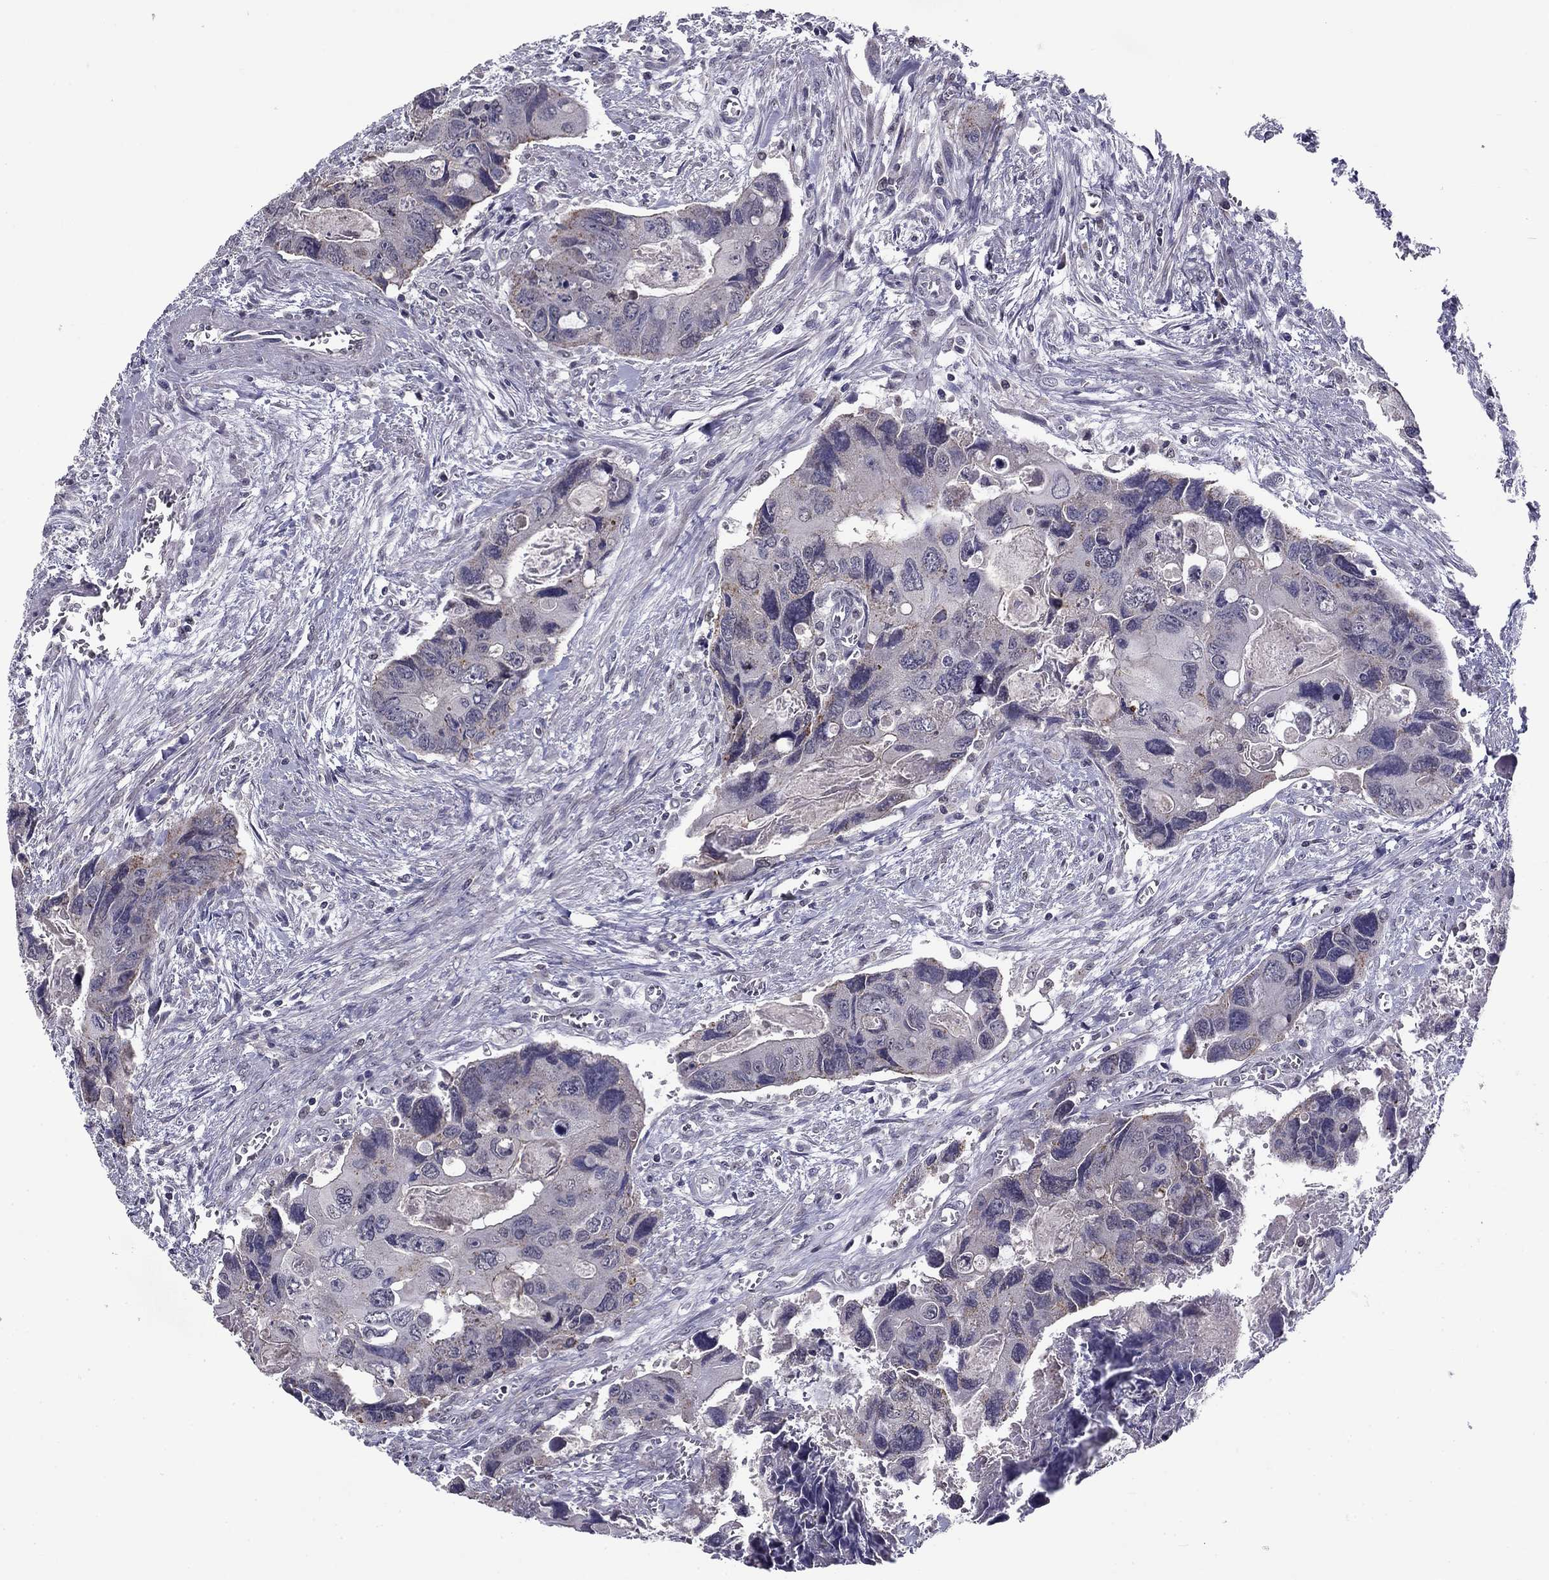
{"staining": {"intensity": "negative", "quantity": "none", "location": "none"}, "tissue": "colorectal cancer", "cell_type": "Tumor cells", "image_type": "cancer", "snomed": [{"axis": "morphology", "description": "Adenocarcinoma, NOS"}, {"axis": "topography", "description": "Rectum"}], "caption": "DAB (3,3'-diaminobenzidine) immunohistochemical staining of human colorectal cancer (adenocarcinoma) displays no significant staining in tumor cells. (Stains: DAB IHC with hematoxylin counter stain, Microscopy: brightfield microscopy at high magnification).", "gene": "HCN1", "patient": {"sex": "male", "age": 62}}